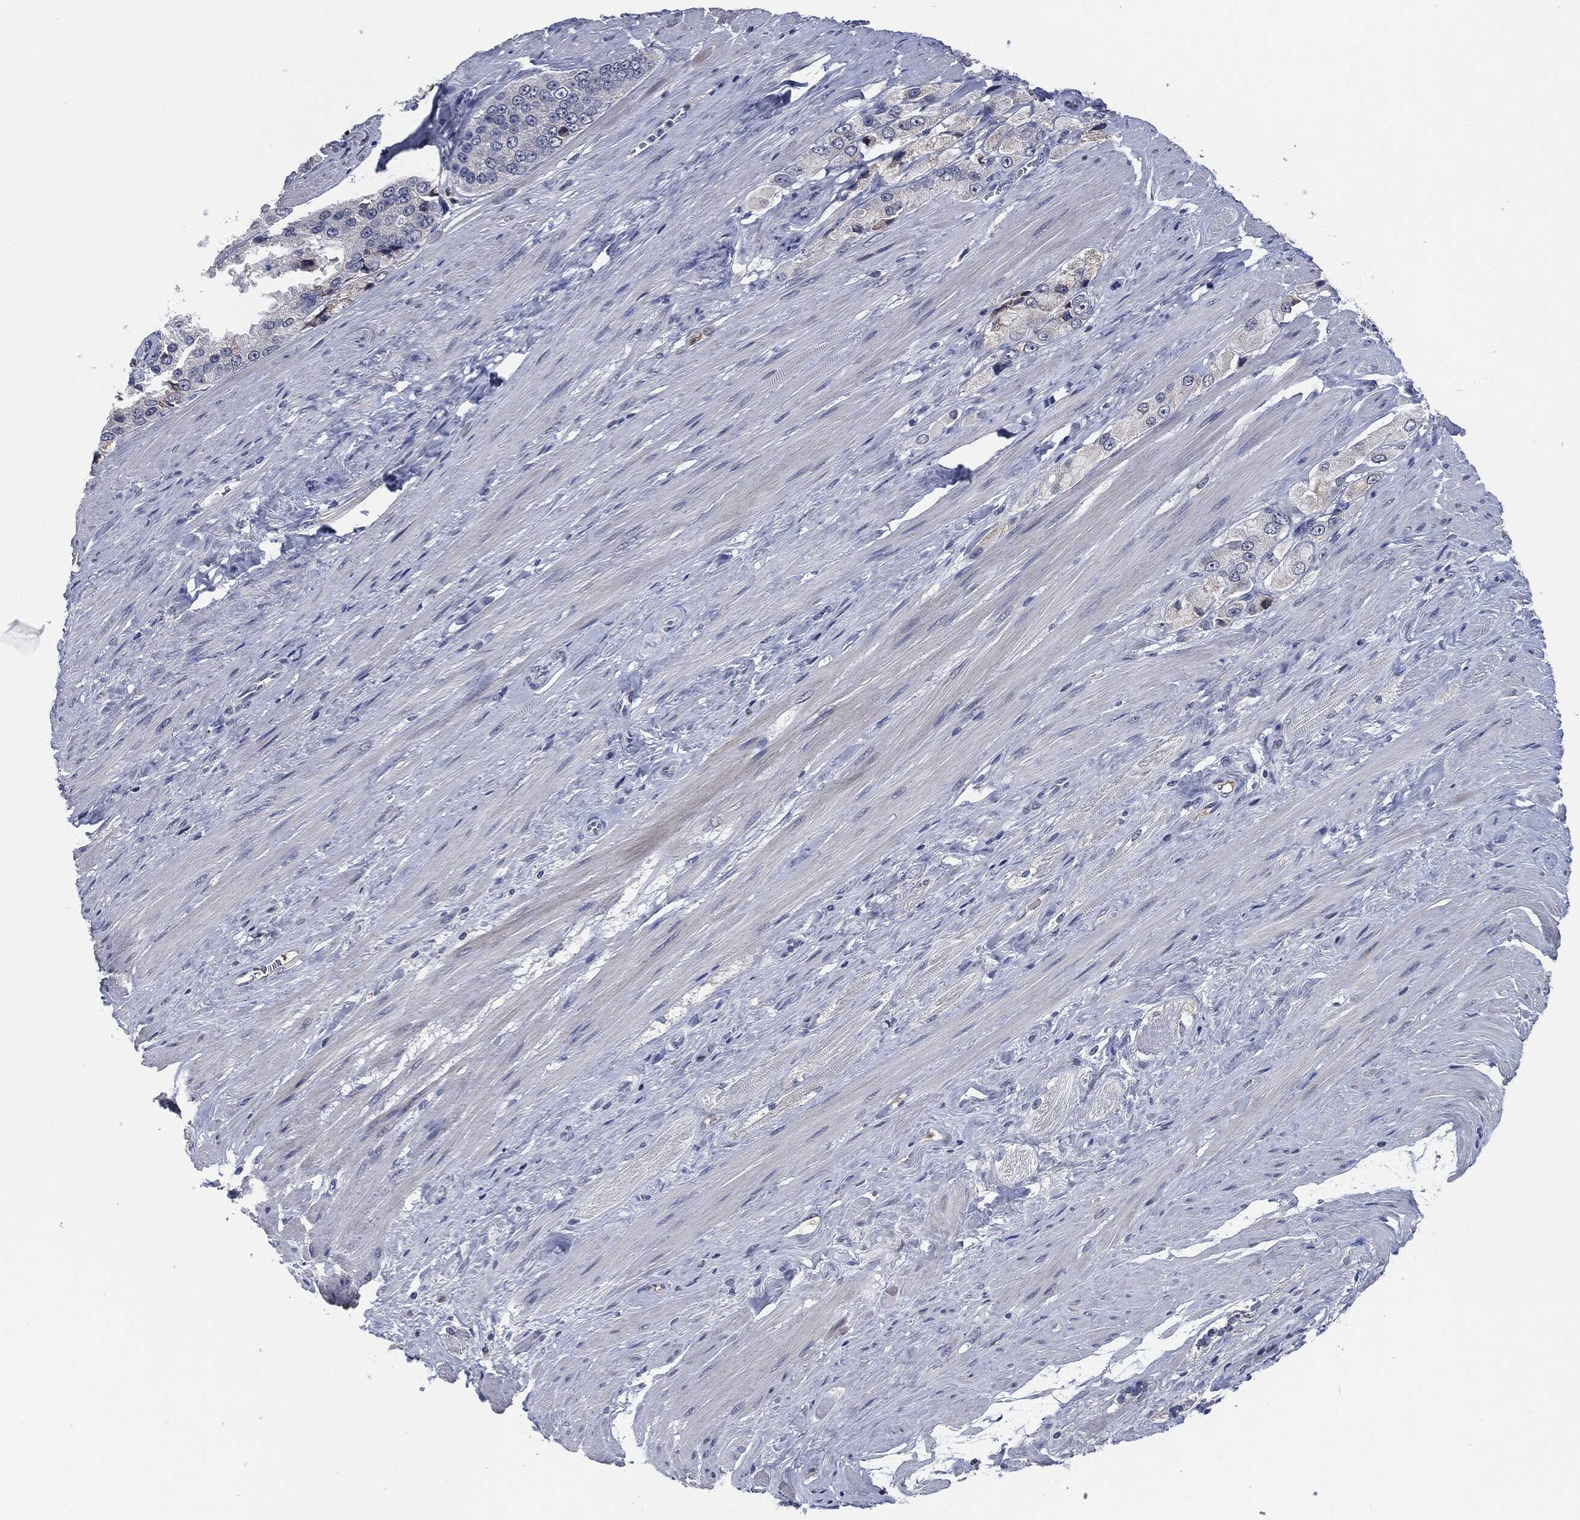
{"staining": {"intensity": "negative", "quantity": "none", "location": "none"}, "tissue": "prostate cancer", "cell_type": "Tumor cells", "image_type": "cancer", "snomed": [{"axis": "morphology", "description": "Adenocarcinoma, NOS"}, {"axis": "topography", "description": "Prostate and seminal vesicle, NOS"}, {"axis": "topography", "description": "Prostate"}], "caption": "Immunohistochemistry (IHC) histopathology image of human prostate cancer stained for a protein (brown), which exhibits no expression in tumor cells.", "gene": "IL2RG", "patient": {"sex": "male", "age": 64}}